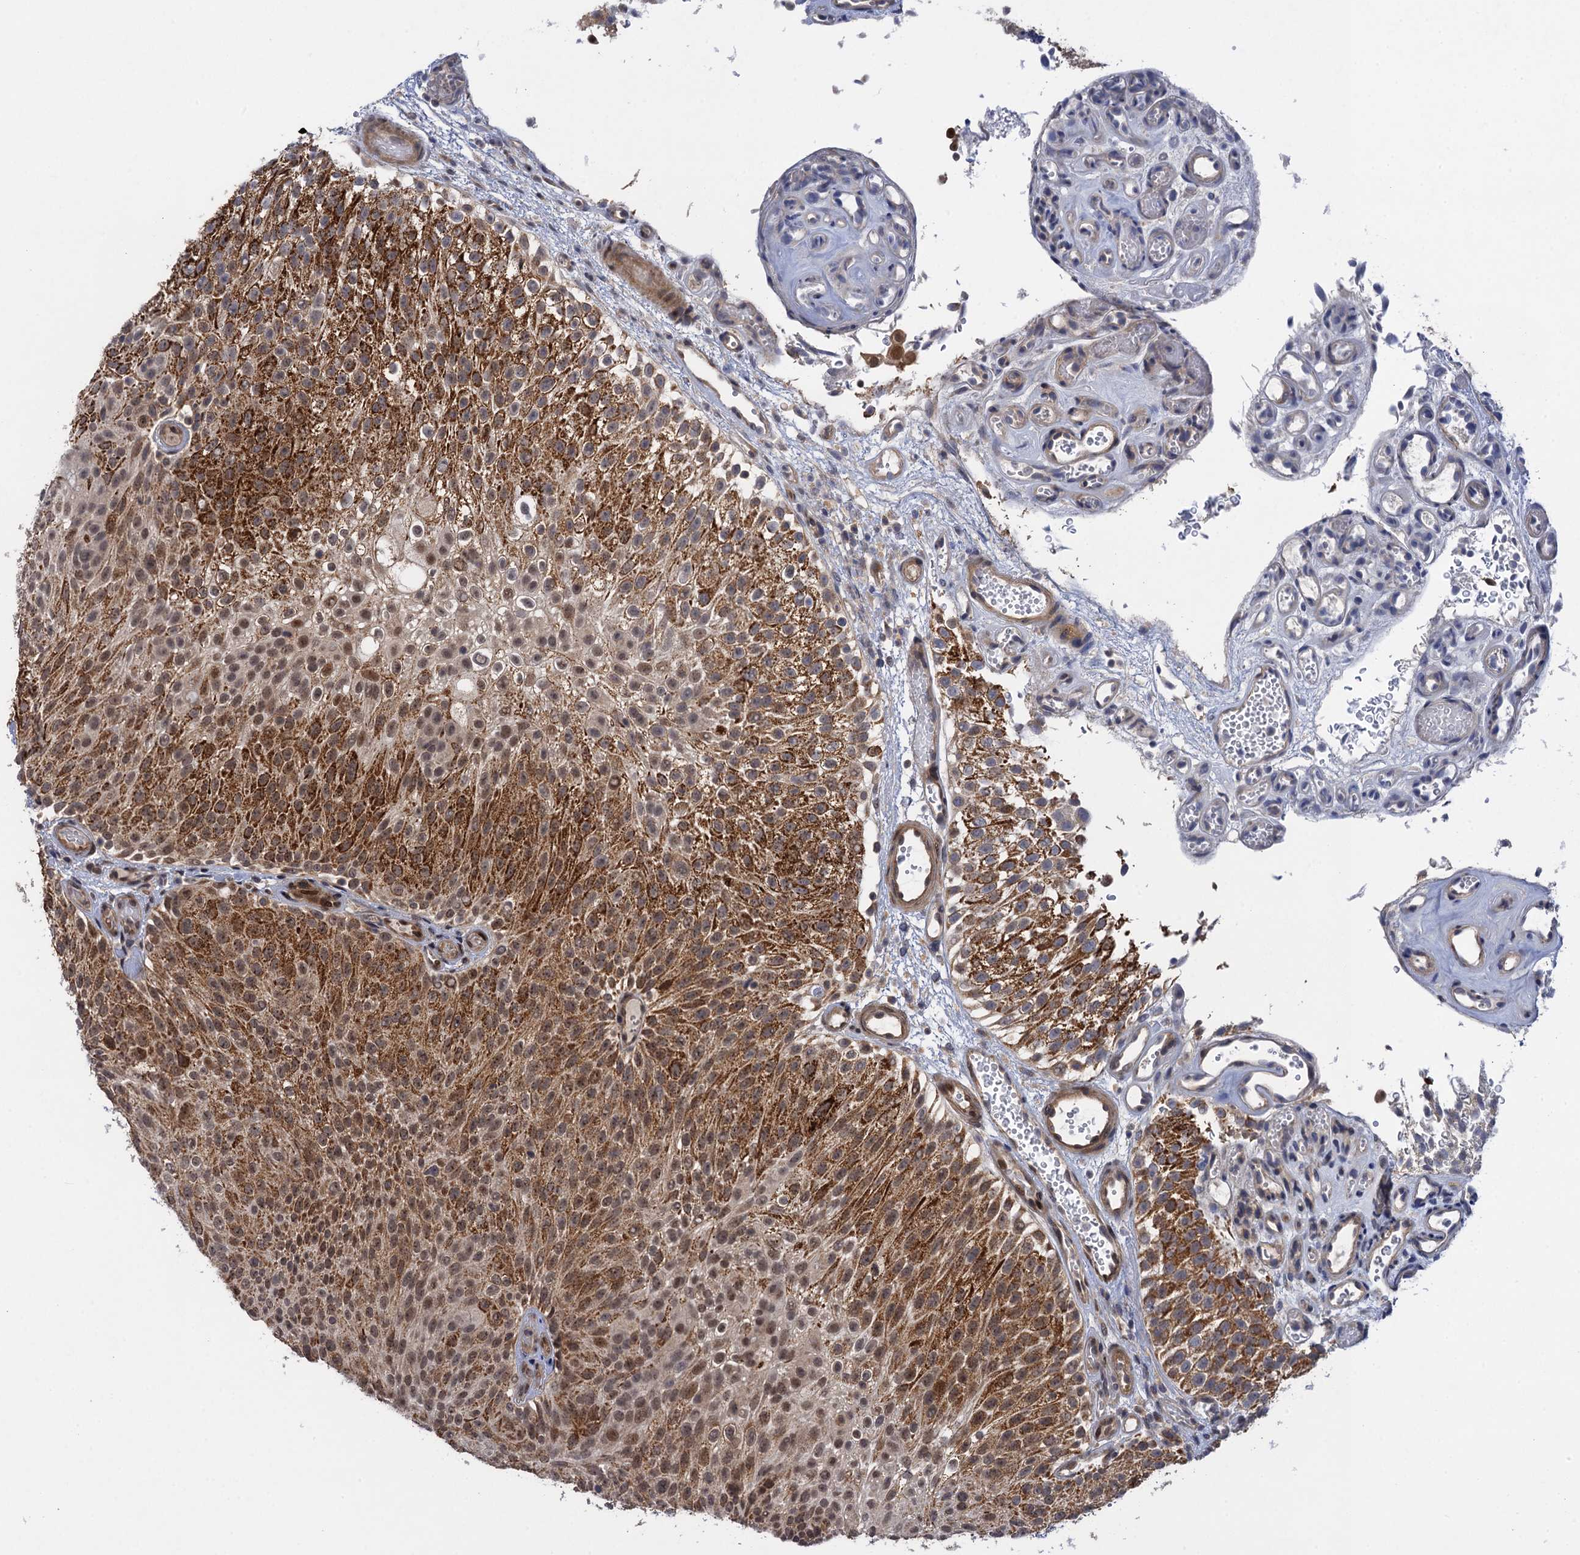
{"staining": {"intensity": "moderate", "quantity": ">75%", "location": "cytoplasmic/membranous,nuclear"}, "tissue": "urothelial cancer", "cell_type": "Tumor cells", "image_type": "cancer", "snomed": [{"axis": "morphology", "description": "Urothelial carcinoma, Low grade"}, {"axis": "topography", "description": "Urinary bladder"}], "caption": "Brown immunohistochemical staining in urothelial cancer displays moderate cytoplasmic/membranous and nuclear expression in approximately >75% of tumor cells.", "gene": "ZAR1L", "patient": {"sex": "male", "age": 78}}